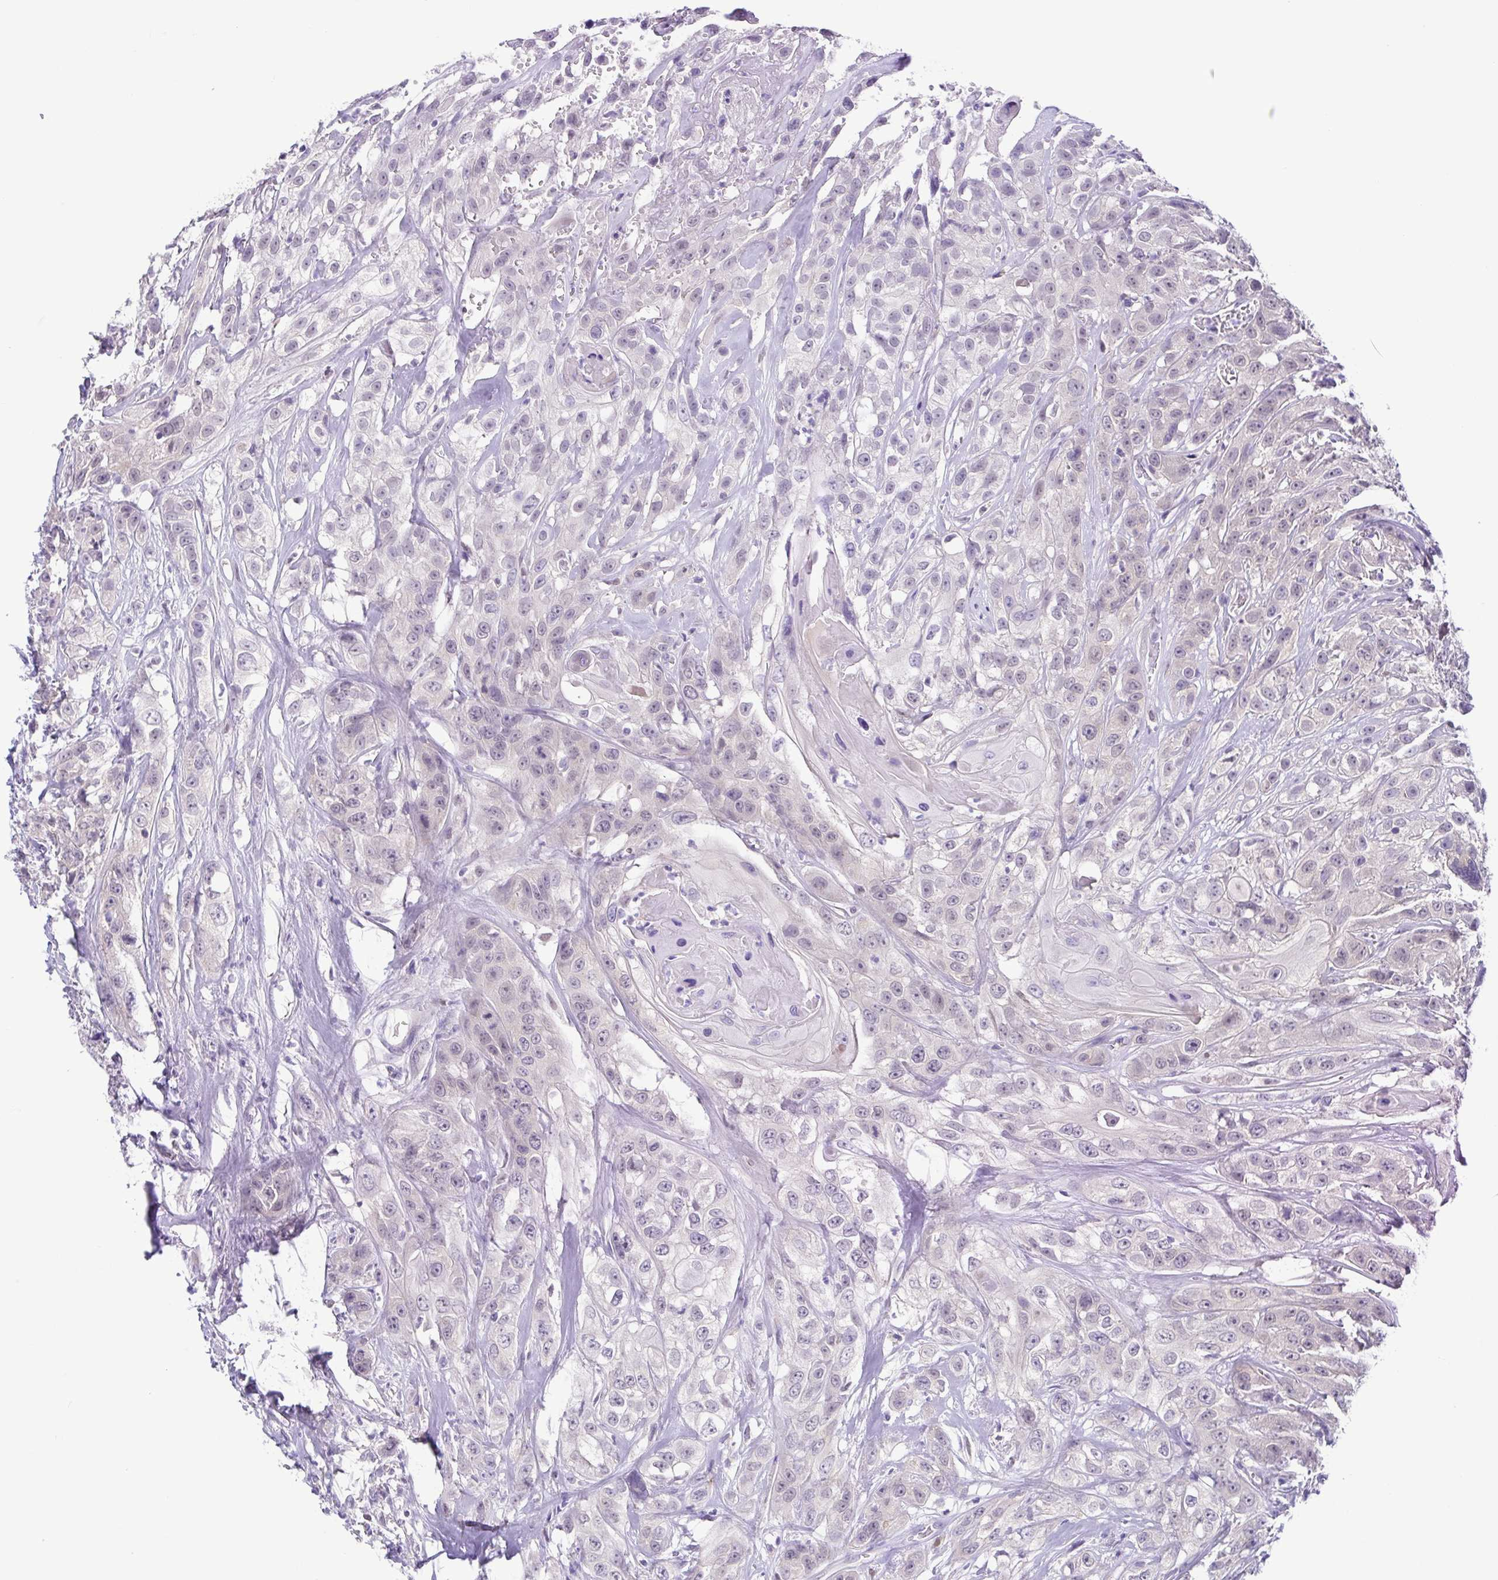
{"staining": {"intensity": "weak", "quantity": "<25%", "location": "nuclear"}, "tissue": "head and neck cancer", "cell_type": "Tumor cells", "image_type": "cancer", "snomed": [{"axis": "morphology", "description": "Squamous cell carcinoma, NOS"}, {"axis": "topography", "description": "Head-Neck"}], "caption": "DAB (3,3'-diaminobenzidine) immunohistochemical staining of squamous cell carcinoma (head and neck) displays no significant expression in tumor cells.", "gene": "UBE2Q1", "patient": {"sex": "male", "age": 57}}